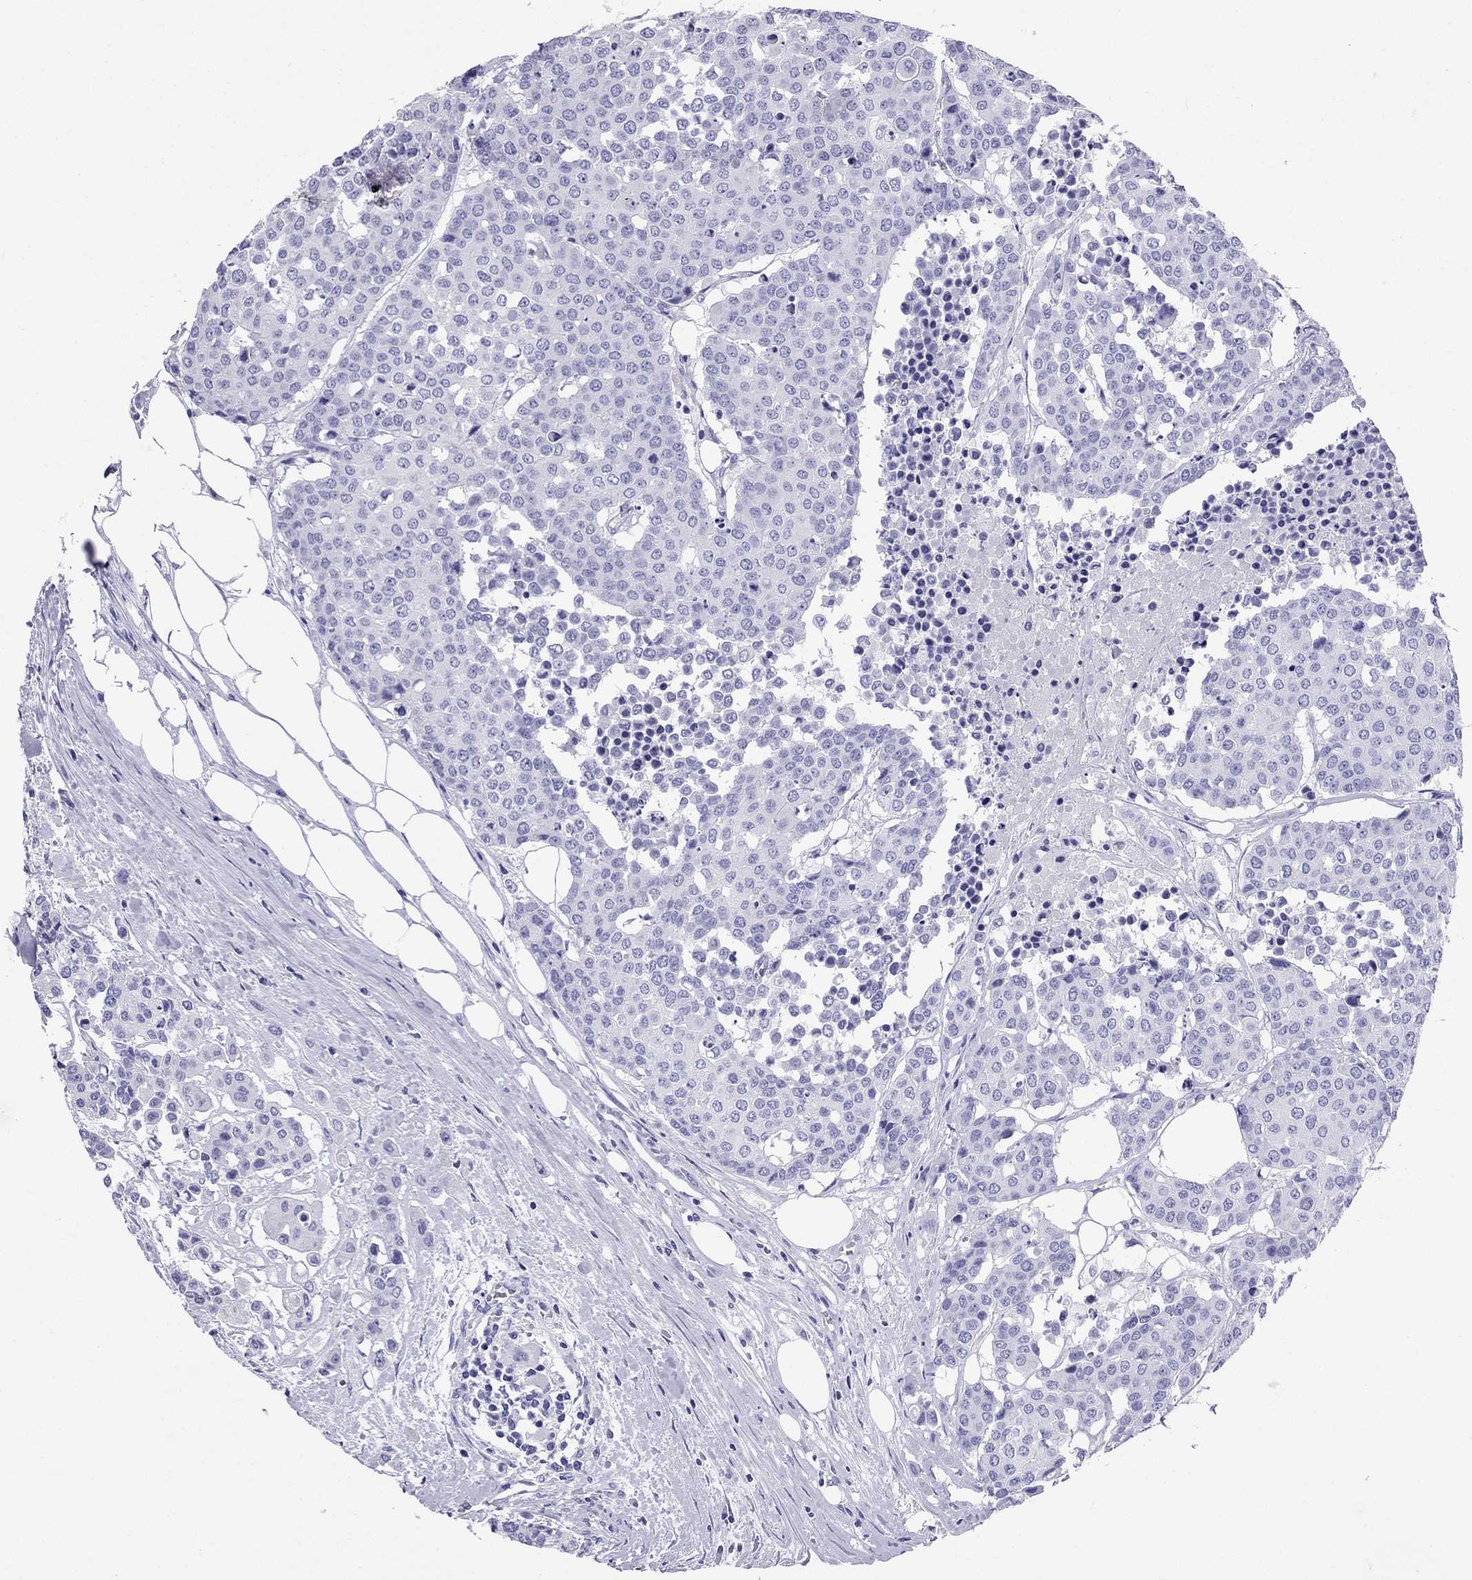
{"staining": {"intensity": "negative", "quantity": "none", "location": "none"}, "tissue": "carcinoid", "cell_type": "Tumor cells", "image_type": "cancer", "snomed": [{"axis": "morphology", "description": "Carcinoid, malignant, NOS"}, {"axis": "topography", "description": "Colon"}], "caption": "A photomicrograph of carcinoid stained for a protein shows no brown staining in tumor cells. (Stains: DAB IHC with hematoxylin counter stain, Microscopy: brightfield microscopy at high magnification).", "gene": "AVPR1B", "patient": {"sex": "male", "age": 81}}